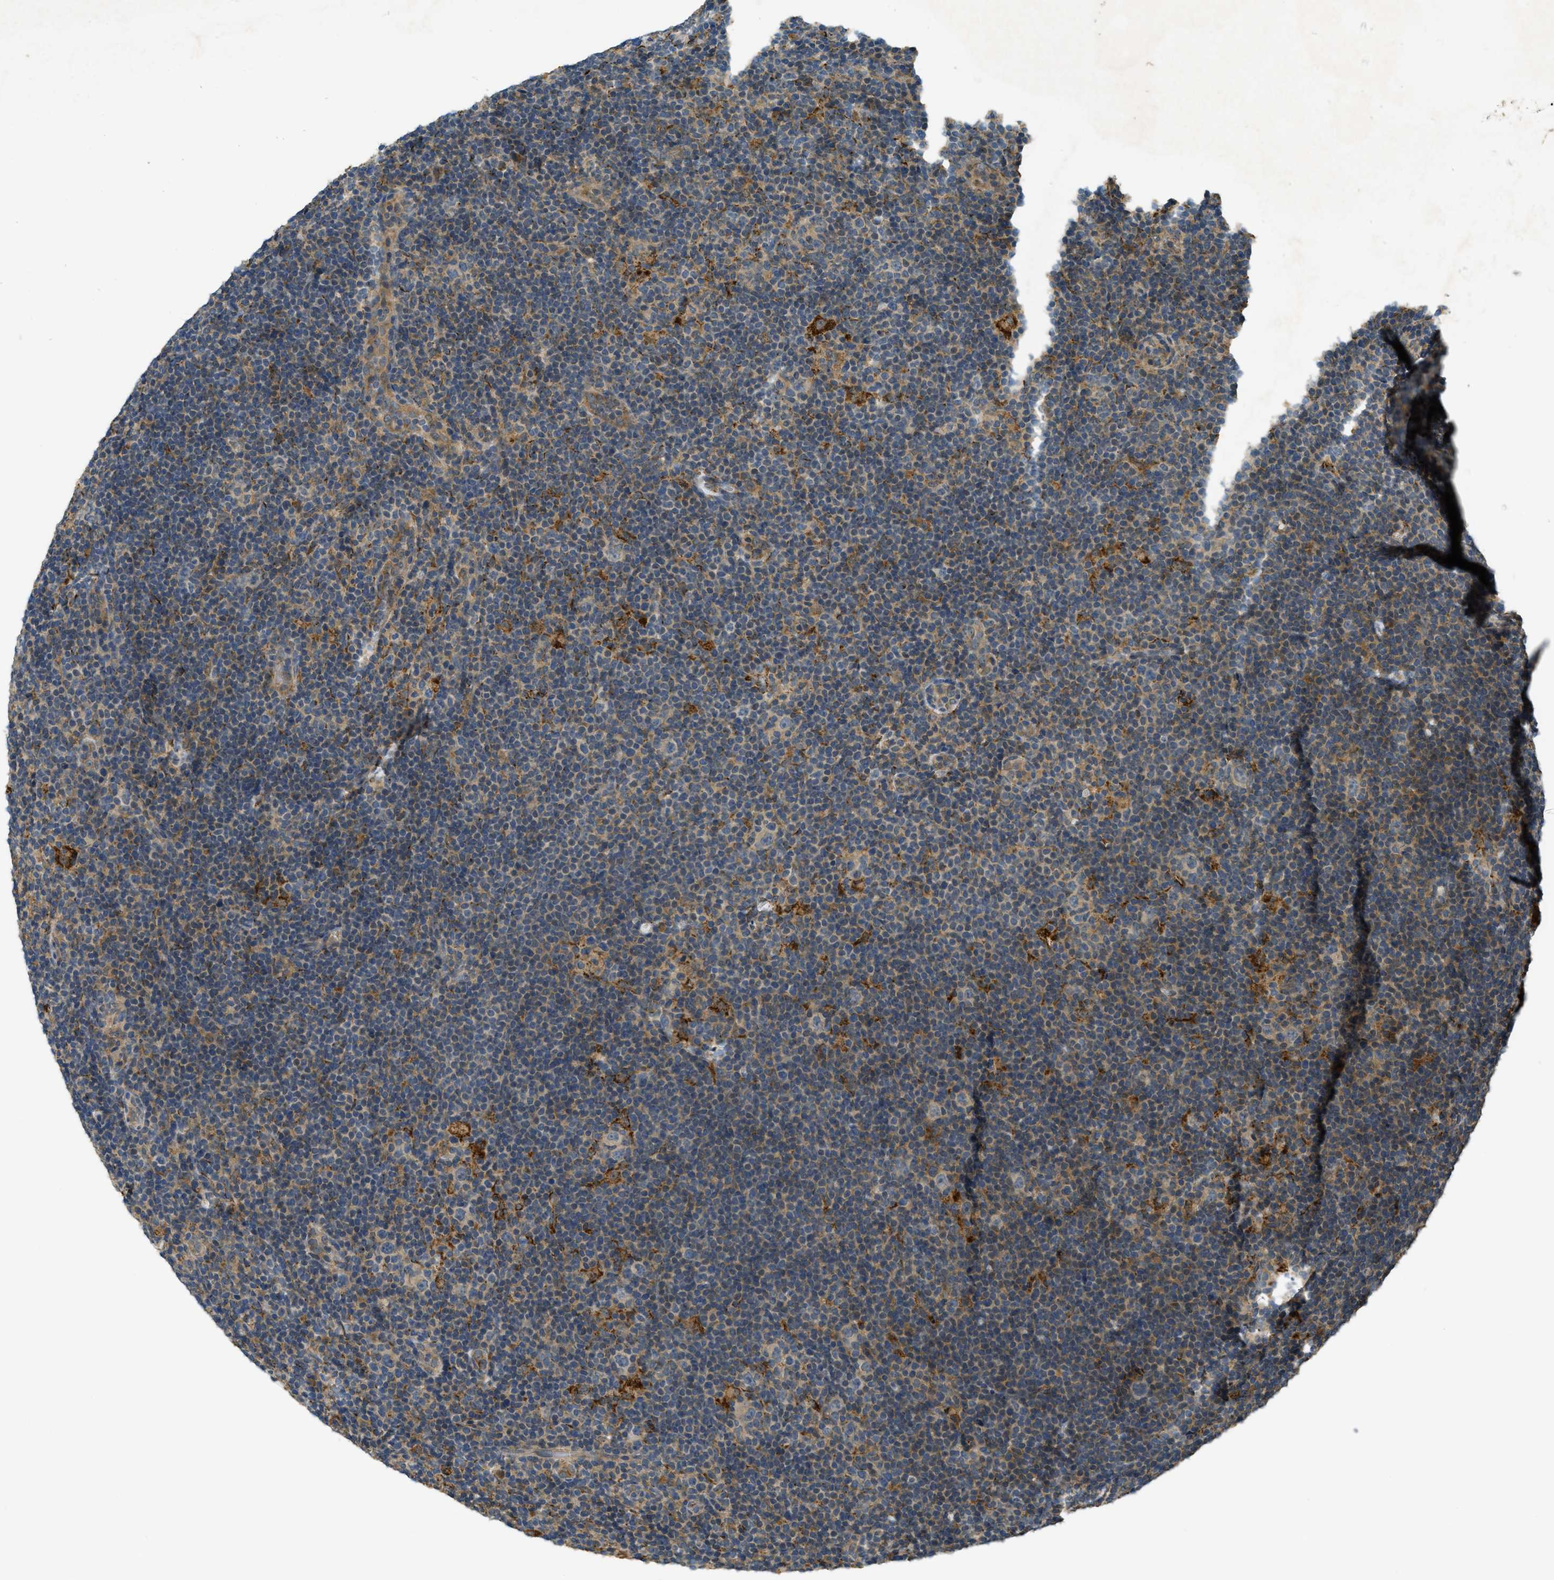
{"staining": {"intensity": "weak", "quantity": "25%-75%", "location": "cytoplasmic/membranous"}, "tissue": "lymphoma", "cell_type": "Tumor cells", "image_type": "cancer", "snomed": [{"axis": "morphology", "description": "Hodgkin's disease, NOS"}, {"axis": "topography", "description": "Lymph node"}], "caption": "A micrograph of human Hodgkin's disease stained for a protein shows weak cytoplasmic/membranous brown staining in tumor cells.", "gene": "CDKN2C", "patient": {"sex": "female", "age": 57}}